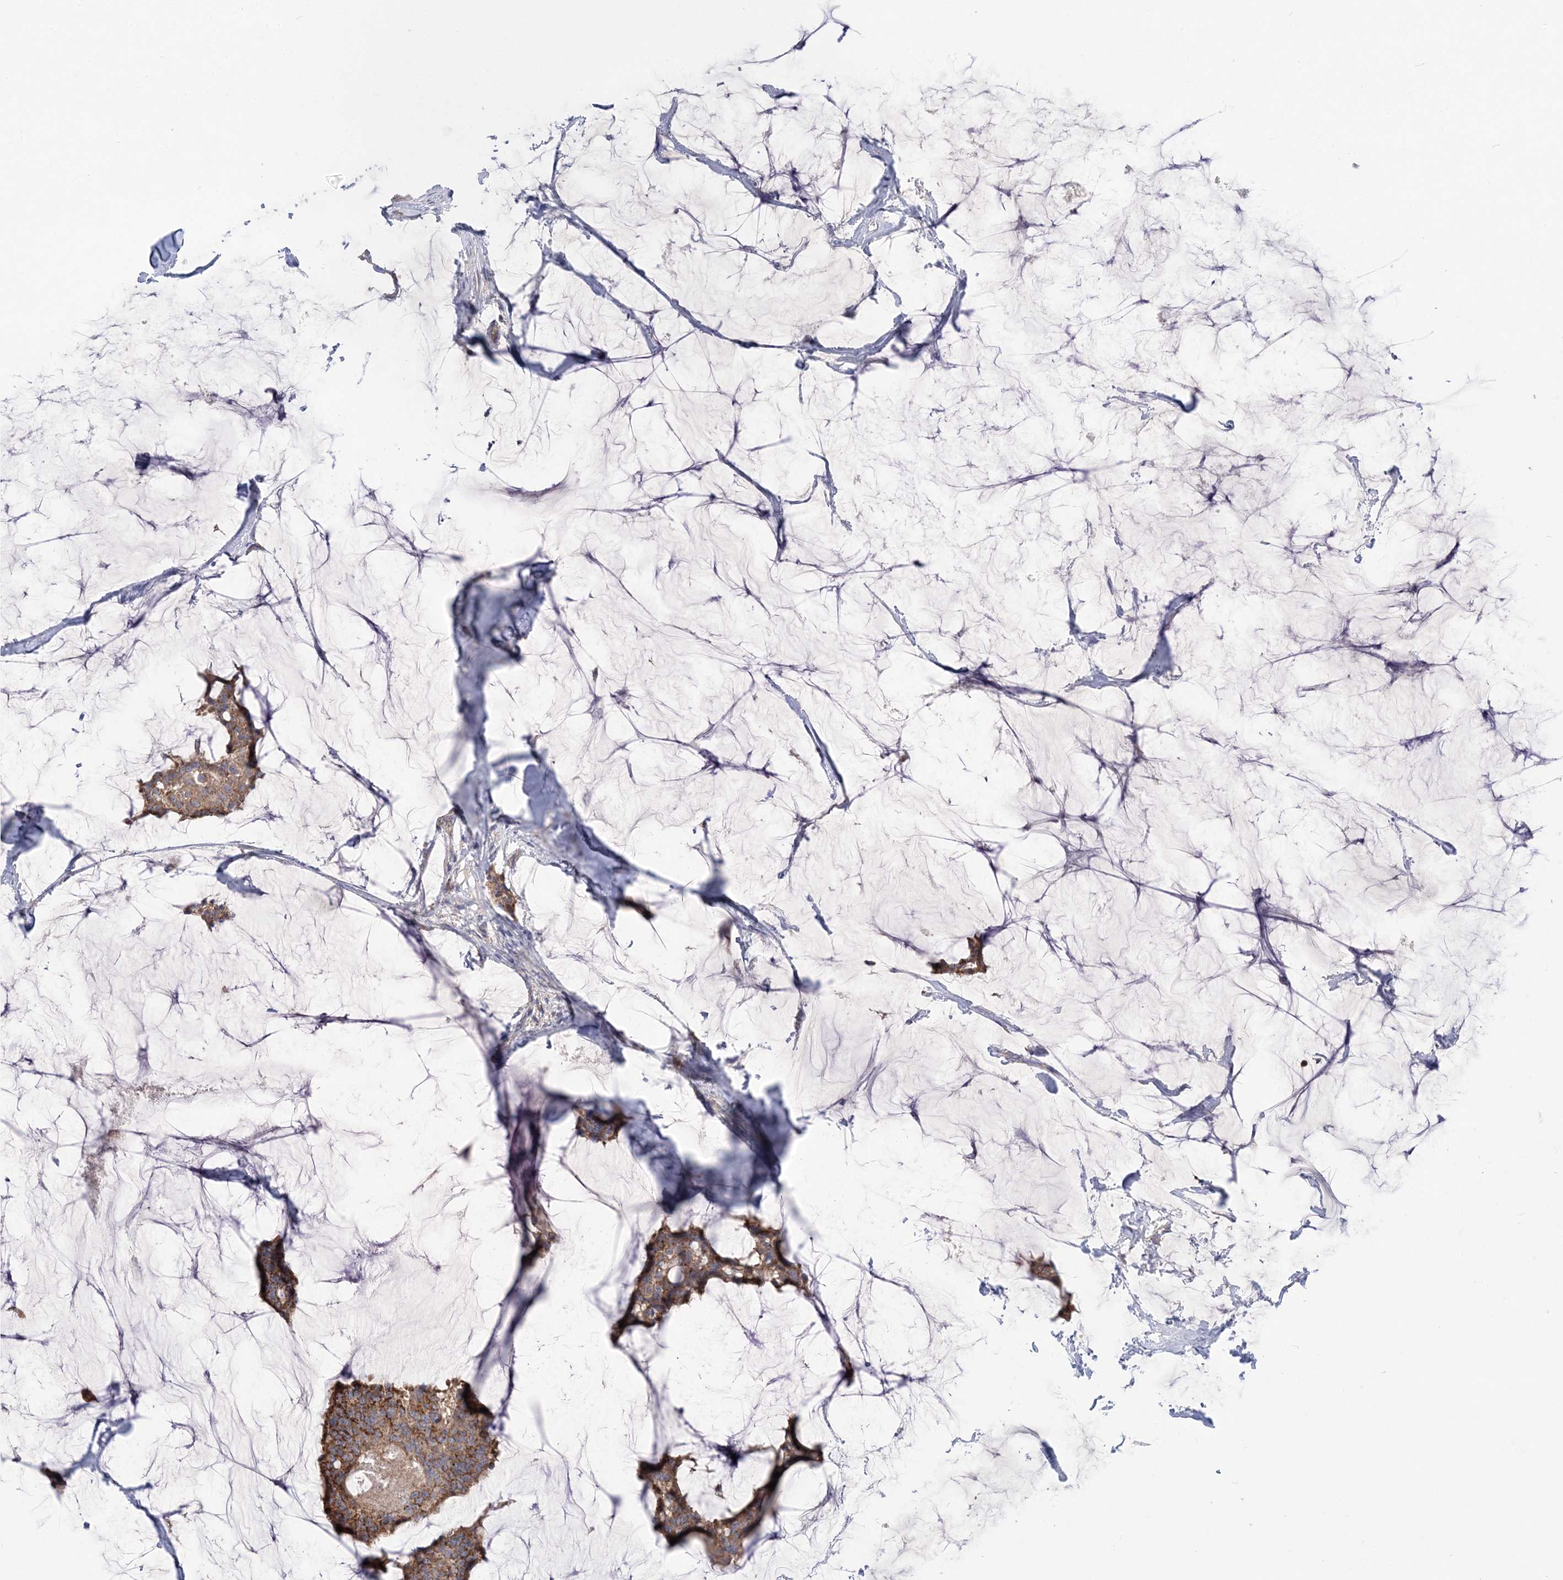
{"staining": {"intensity": "moderate", "quantity": ">75%", "location": "cytoplasmic/membranous"}, "tissue": "breast cancer", "cell_type": "Tumor cells", "image_type": "cancer", "snomed": [{"axis": "morphology", "description": "Duct carcinoma"}, {"axis": "topography", "description": "Breast"}], "caption": "Infiltrating ductal carcinoma (breast) stained for a protein (brown) displays moderate cytoplasmic/membranous positive staining in approximately >75% of tumor cells.", "gene": "MMADHC", "patient": {"sex": "female", "age": 93}}